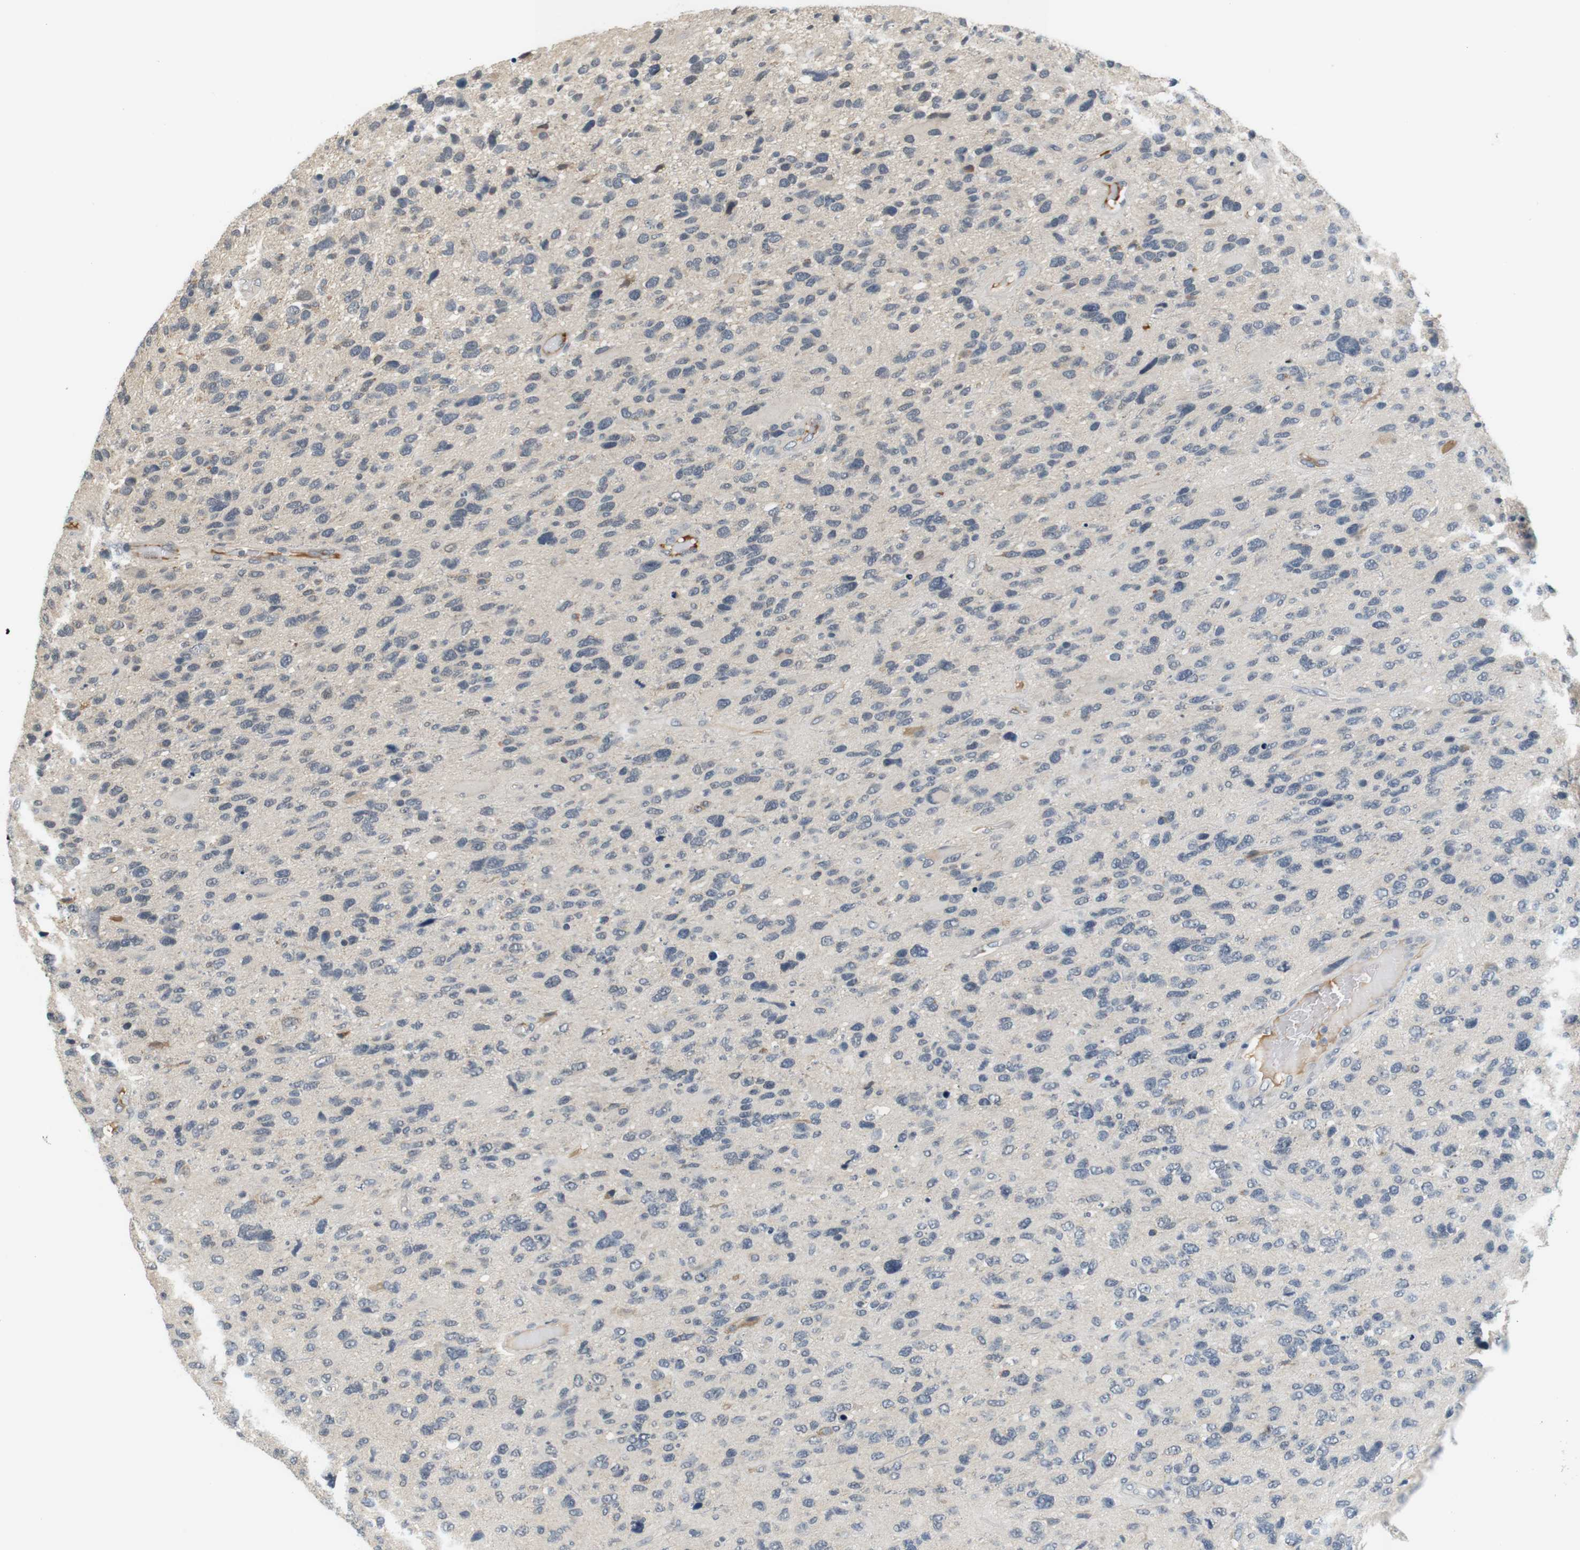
{"staining": {"intensity": "negative", "quantity": "none", "location": "none"}, "tissue": "glioma", "cell_type": "Tumor cells", "image_type": "cancer", "snomed": [{"axis": "morphology", "description": "Glioma, malignant, High grade"}, {"axis": "topography", "description": "Brain"}], "caption": "An immunohistochemistry (IHC) photomicrograph of high-grade glioma (malignant) is shown. There is no staining in tumor cells of high-grade glioma (malignant). (DAB immunohistochemistry (IHC) with hematoxylin counter stain).", "gene": "WNT7A", "patient": {"sex": "female", "age": 58}}